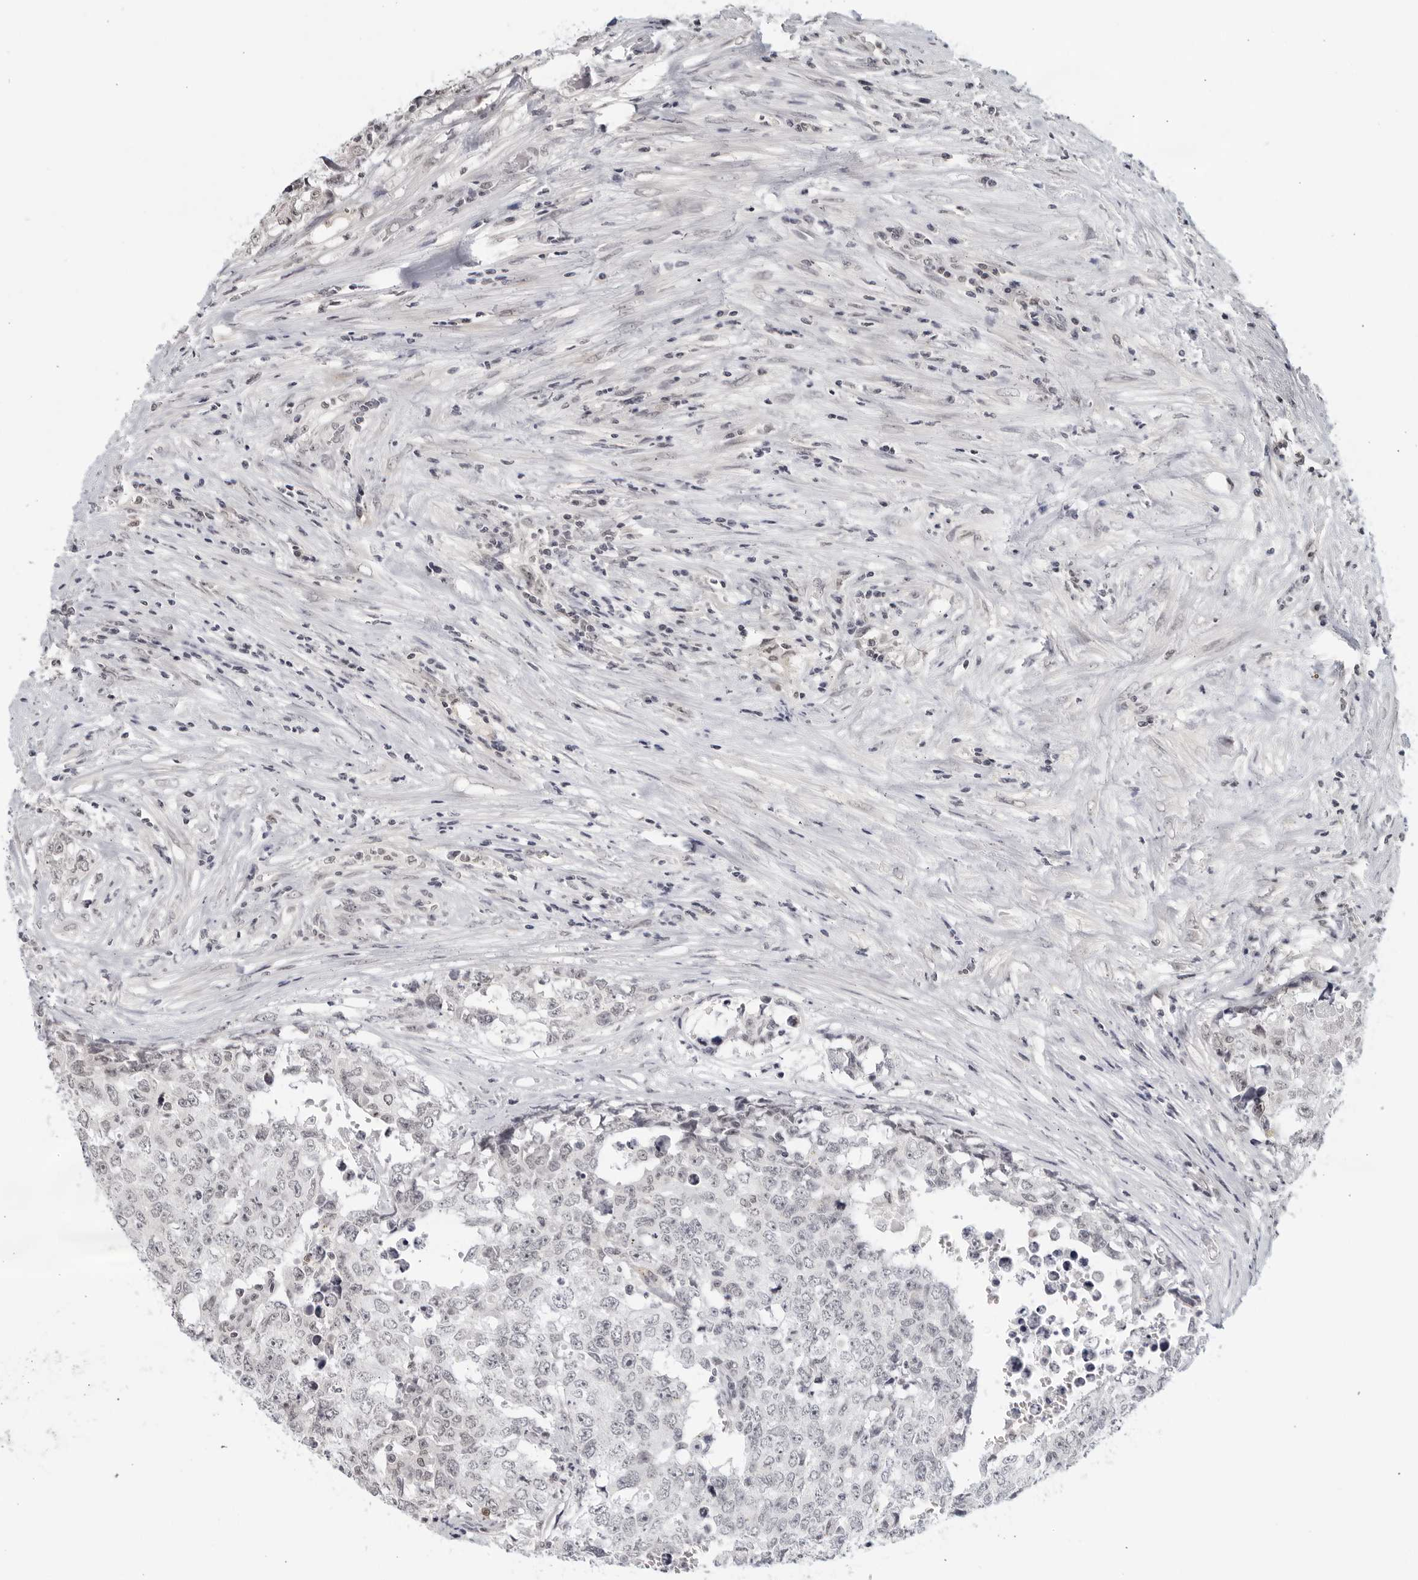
{"staining": {"intensity": "negative", "quantity": "none", "location": "none"}, "tissue": "testis cancer", "cell_type": "Tumor cells", "image_type": "cancer", "snomed": [{"axis": "morphology", "description": "Carcinoma, Embryonal, NOS"}, {"axis": "topography", "description": "Testis"}], "caption": "A histopathology image of testis cancer (embryonal carcinoma) stained for a protein reveals no brown staining in tumor cells. The staining was performed using DAB (3,3'-diaminobenzidine) to visualize the protein expression in brown, while the nuclei were stained in blue with hematoxylin (Magnification: 20x).", "gene": "RAB11FIP3", "patient": {"sex": "male", "age": 28}}